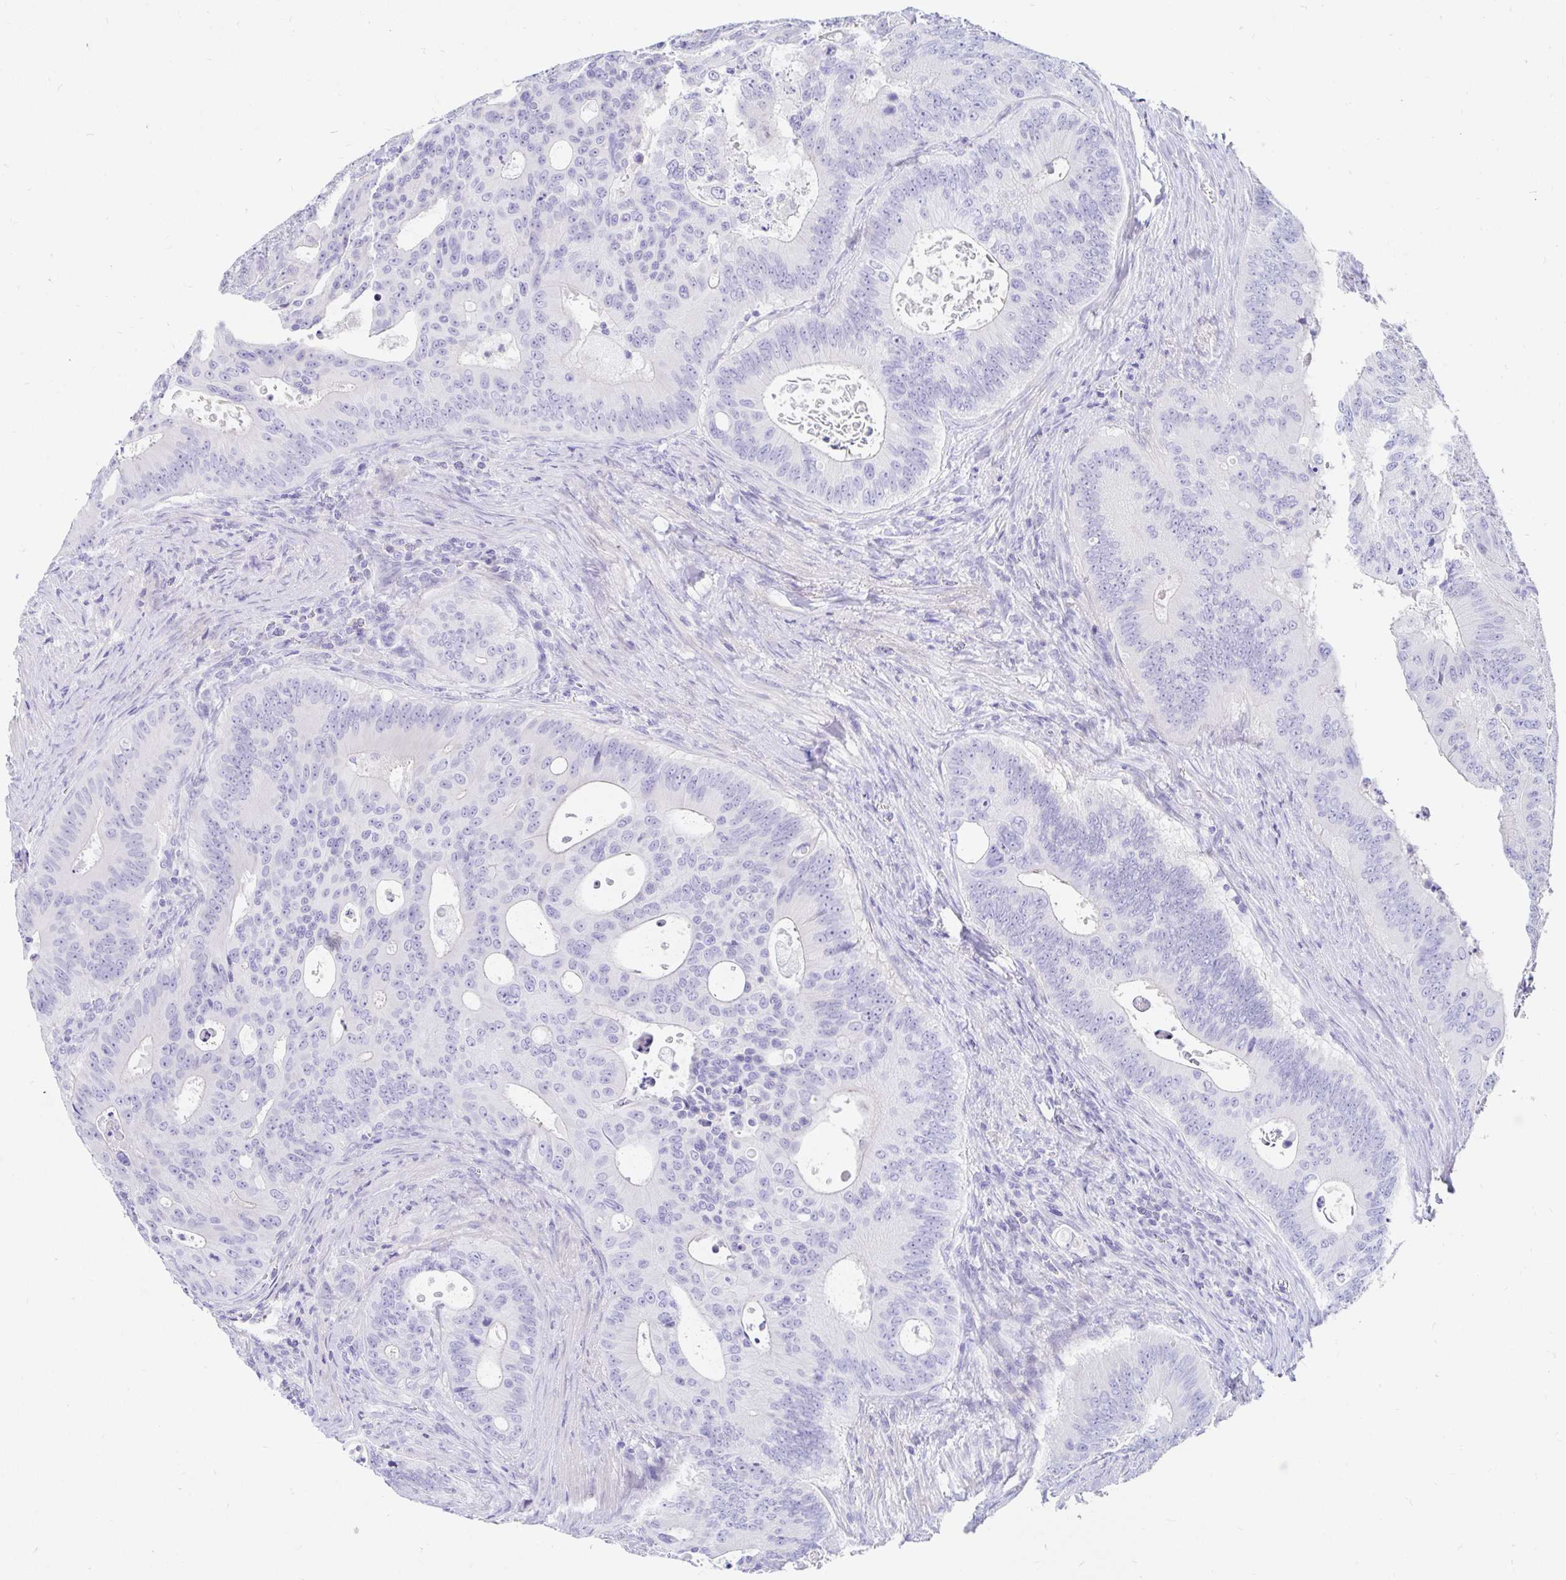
{"staining": {"intensity": "negative", "quantity": "none", "location": "none"}, "tissue": "colorectal cancer", "cell_type": "Tumor cells", "image_type": "cancer", "snomed": [{"axis": "morphology", "description": "Adenocarcinoma, NOS"}, {"axis": "topography", "description": "Colon"}], "caption": "High magnification brightfield microscopy of colorectal cancer stained with DAB (brown) and counterstained with hematoxylin (blue): tumor cells show no significant staining.", "gene": "NR2E1", "patient": {"sex": "male", "age": 62}}